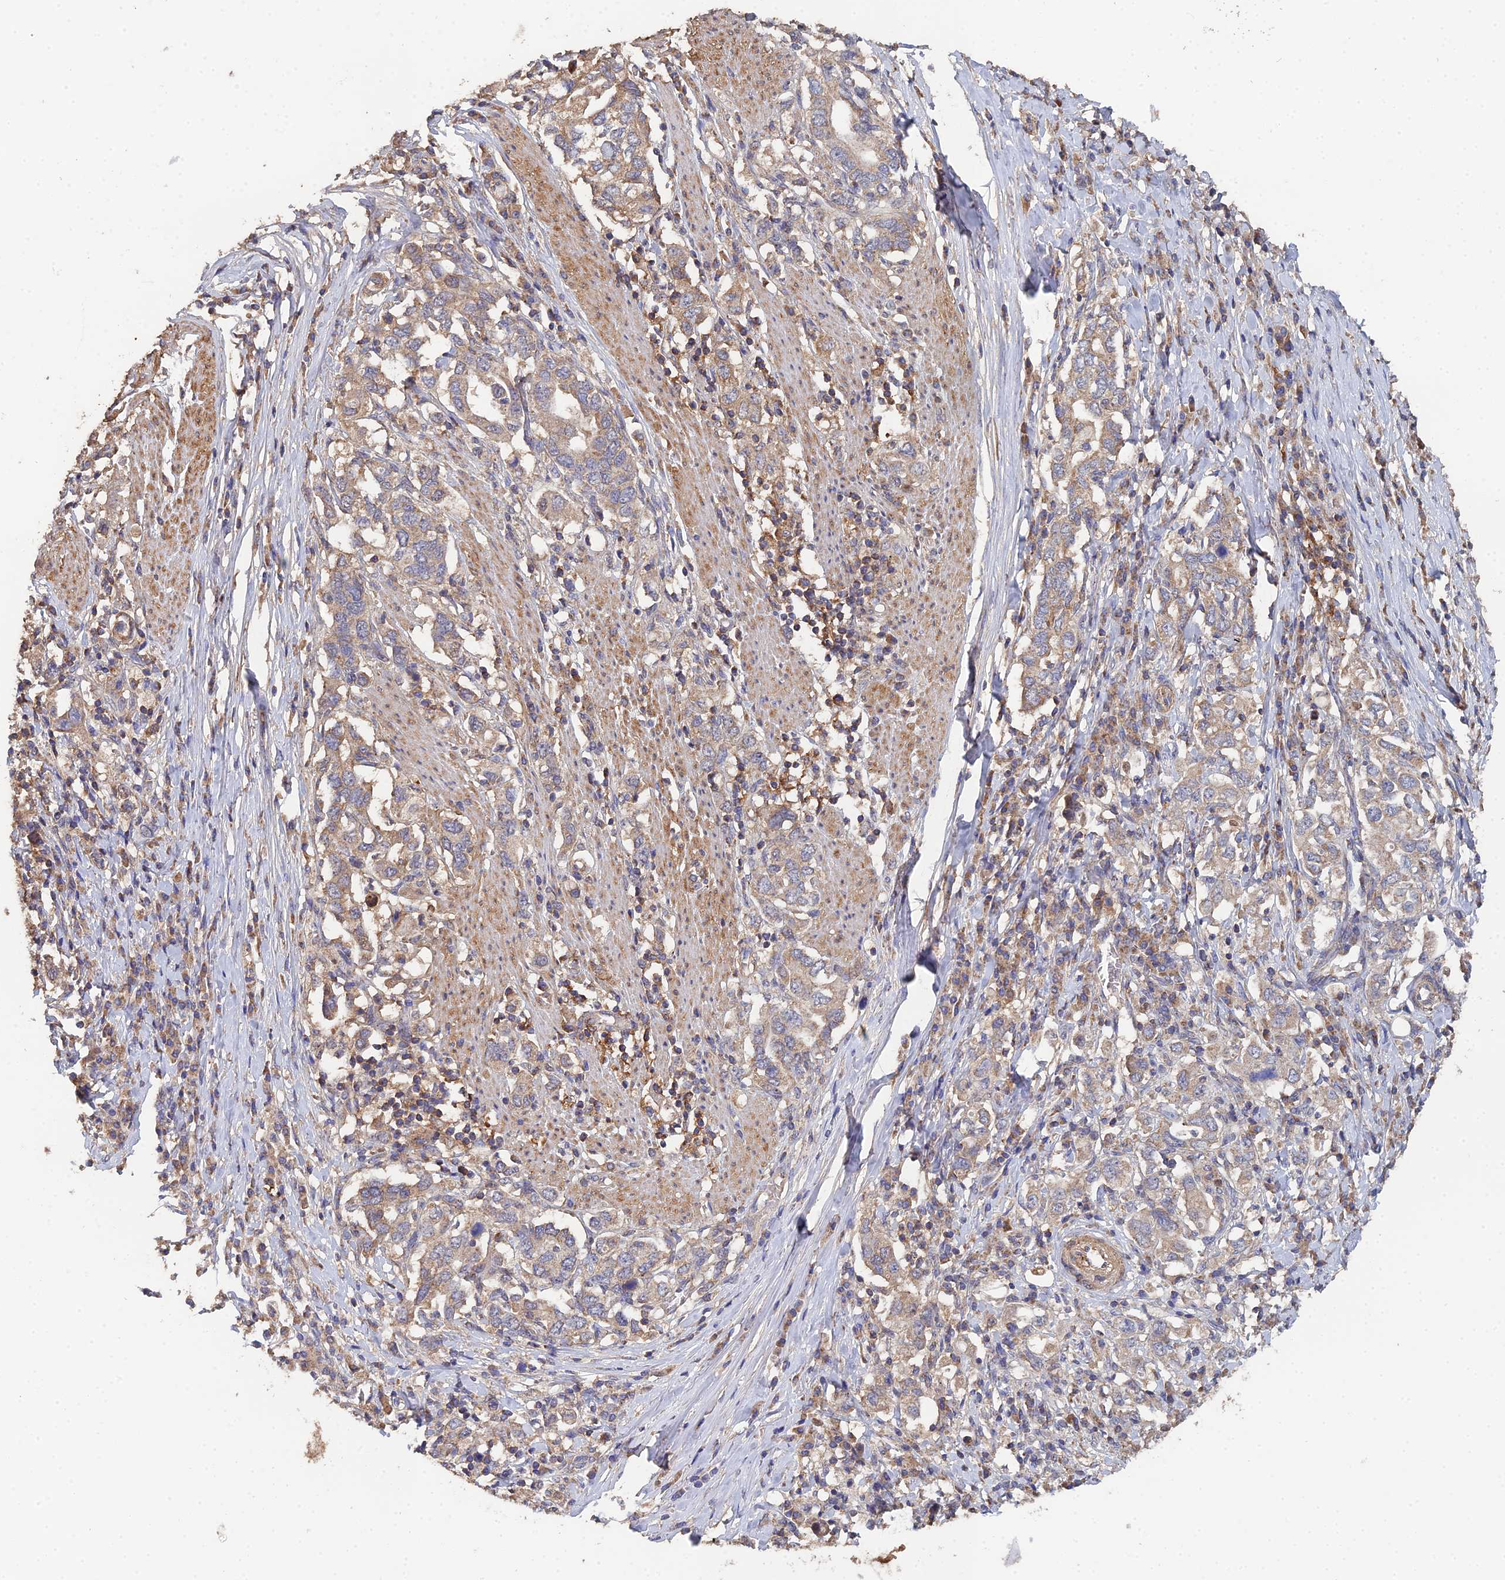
{"staining": {"intensity": "weak", "quantity": ">75%", "location": "cytoplasmic/membranous"}, "tissue": "stomach cancer", "cell_type": "Tumor cells", "image_type": "cancer", "snomed": [{"axis": "morphology", "description": "Adenocarcinoma, NOS"}, {"axis": "topography", "description": "Stomach, upper"}, {"axis": "topography", "description": "Stomach"}], "caption": "The micrograph displays a brown stain indicating the presence of a protein in the cytoplasmic/membranous of tumor cells in stomach adenocarcinoma.", "gene": "SPANXN4", "patient": {"sex": "male", "age": 62}}